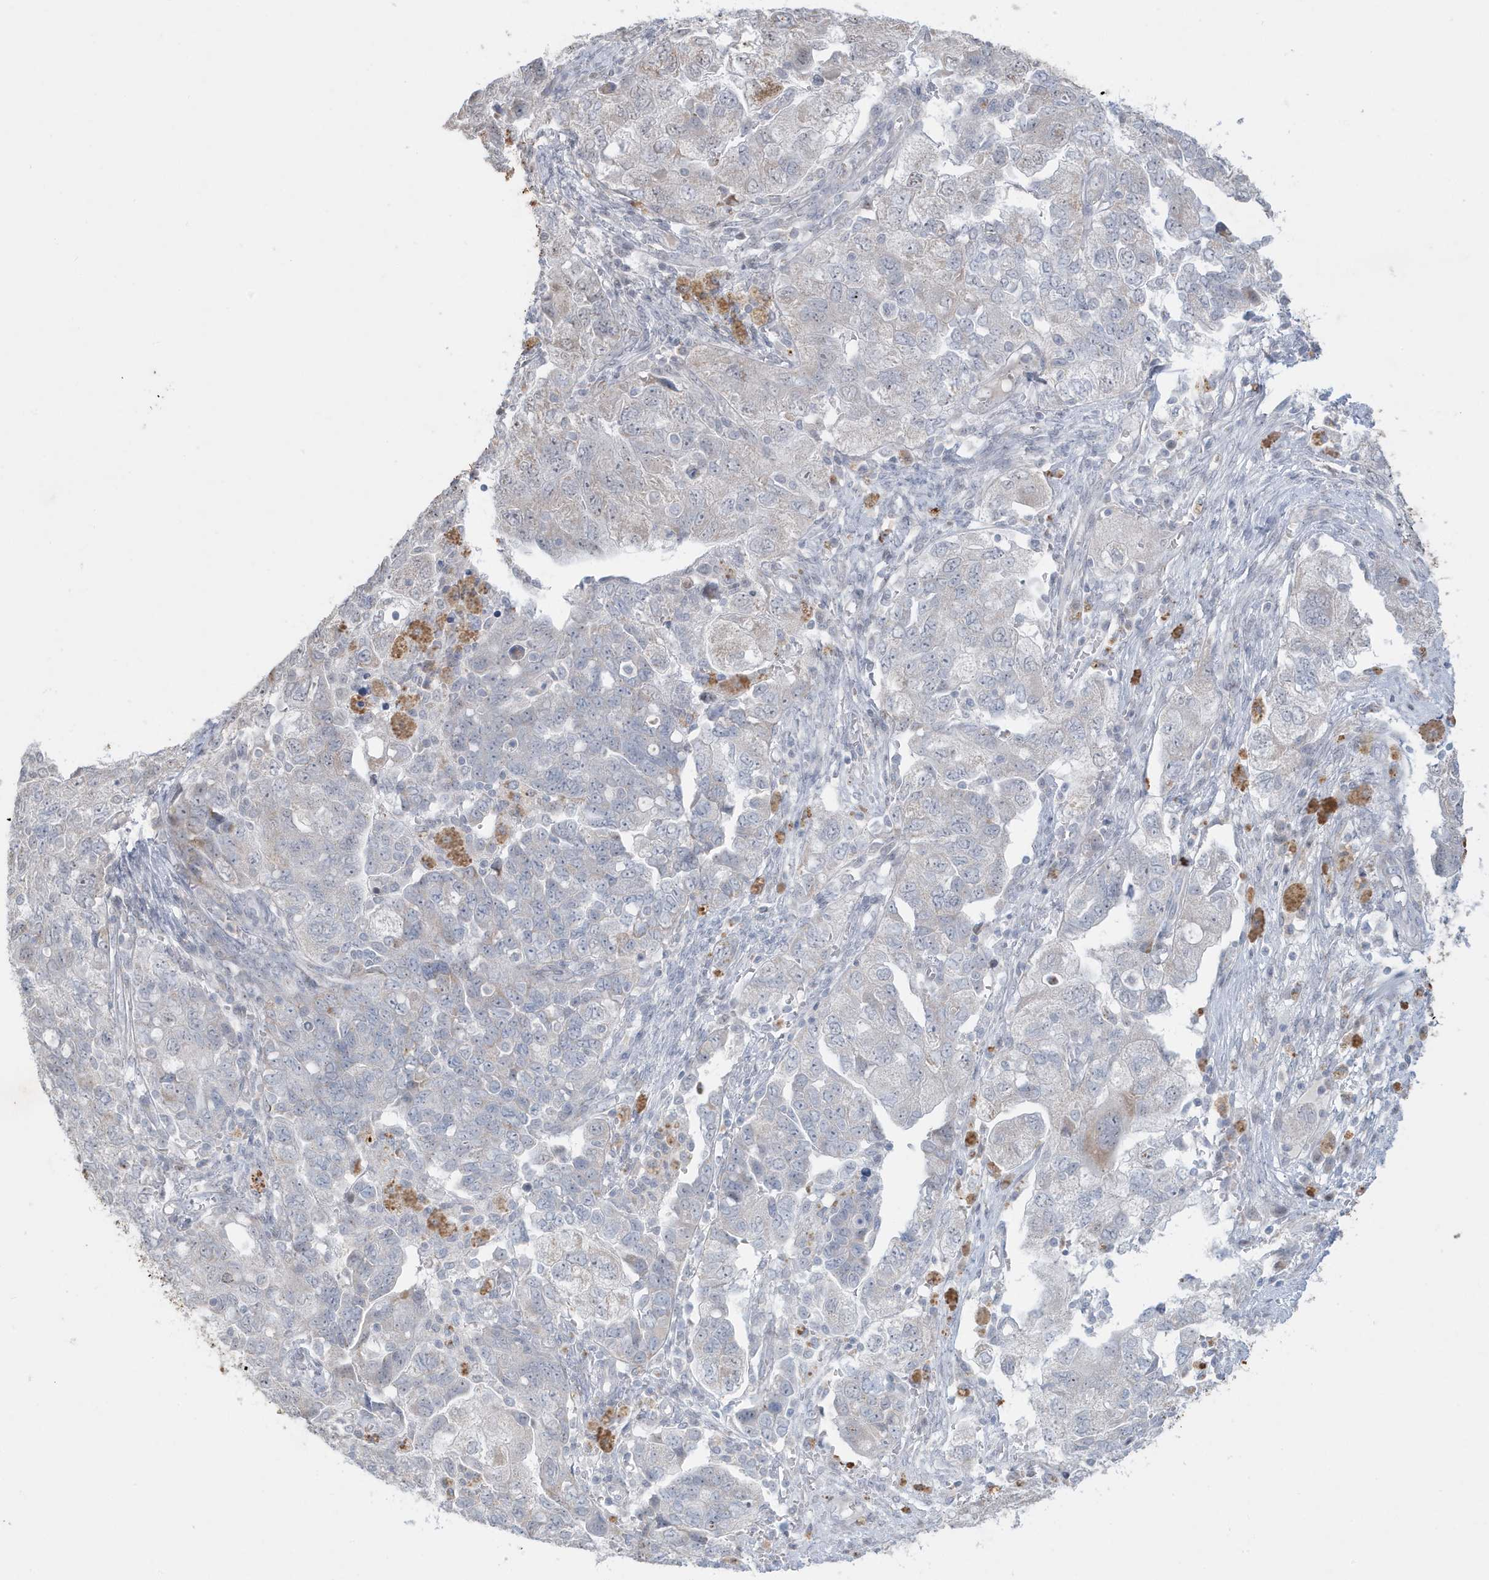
{"staining": {"intensity": "negative", "quantity": "none", "location": "none"}, "tissue": "ovarian cancer", "cell_type": "Tumor cells", "image_type": "cancer", "snomed": [{"axis": "morphology", "description": "Carcinoma, NOS"}, {"axis": "morphology", "description": "Cystadenocarcinoma, serous, NOS"}, {"axis": "topography", "description": "Ovary"}], "caption": "There is no significant staining in tumor cells of ovarian cancer (carcinoma).", "gene": "FNDC1", "patient": {"sex": "female", "age": 69}}